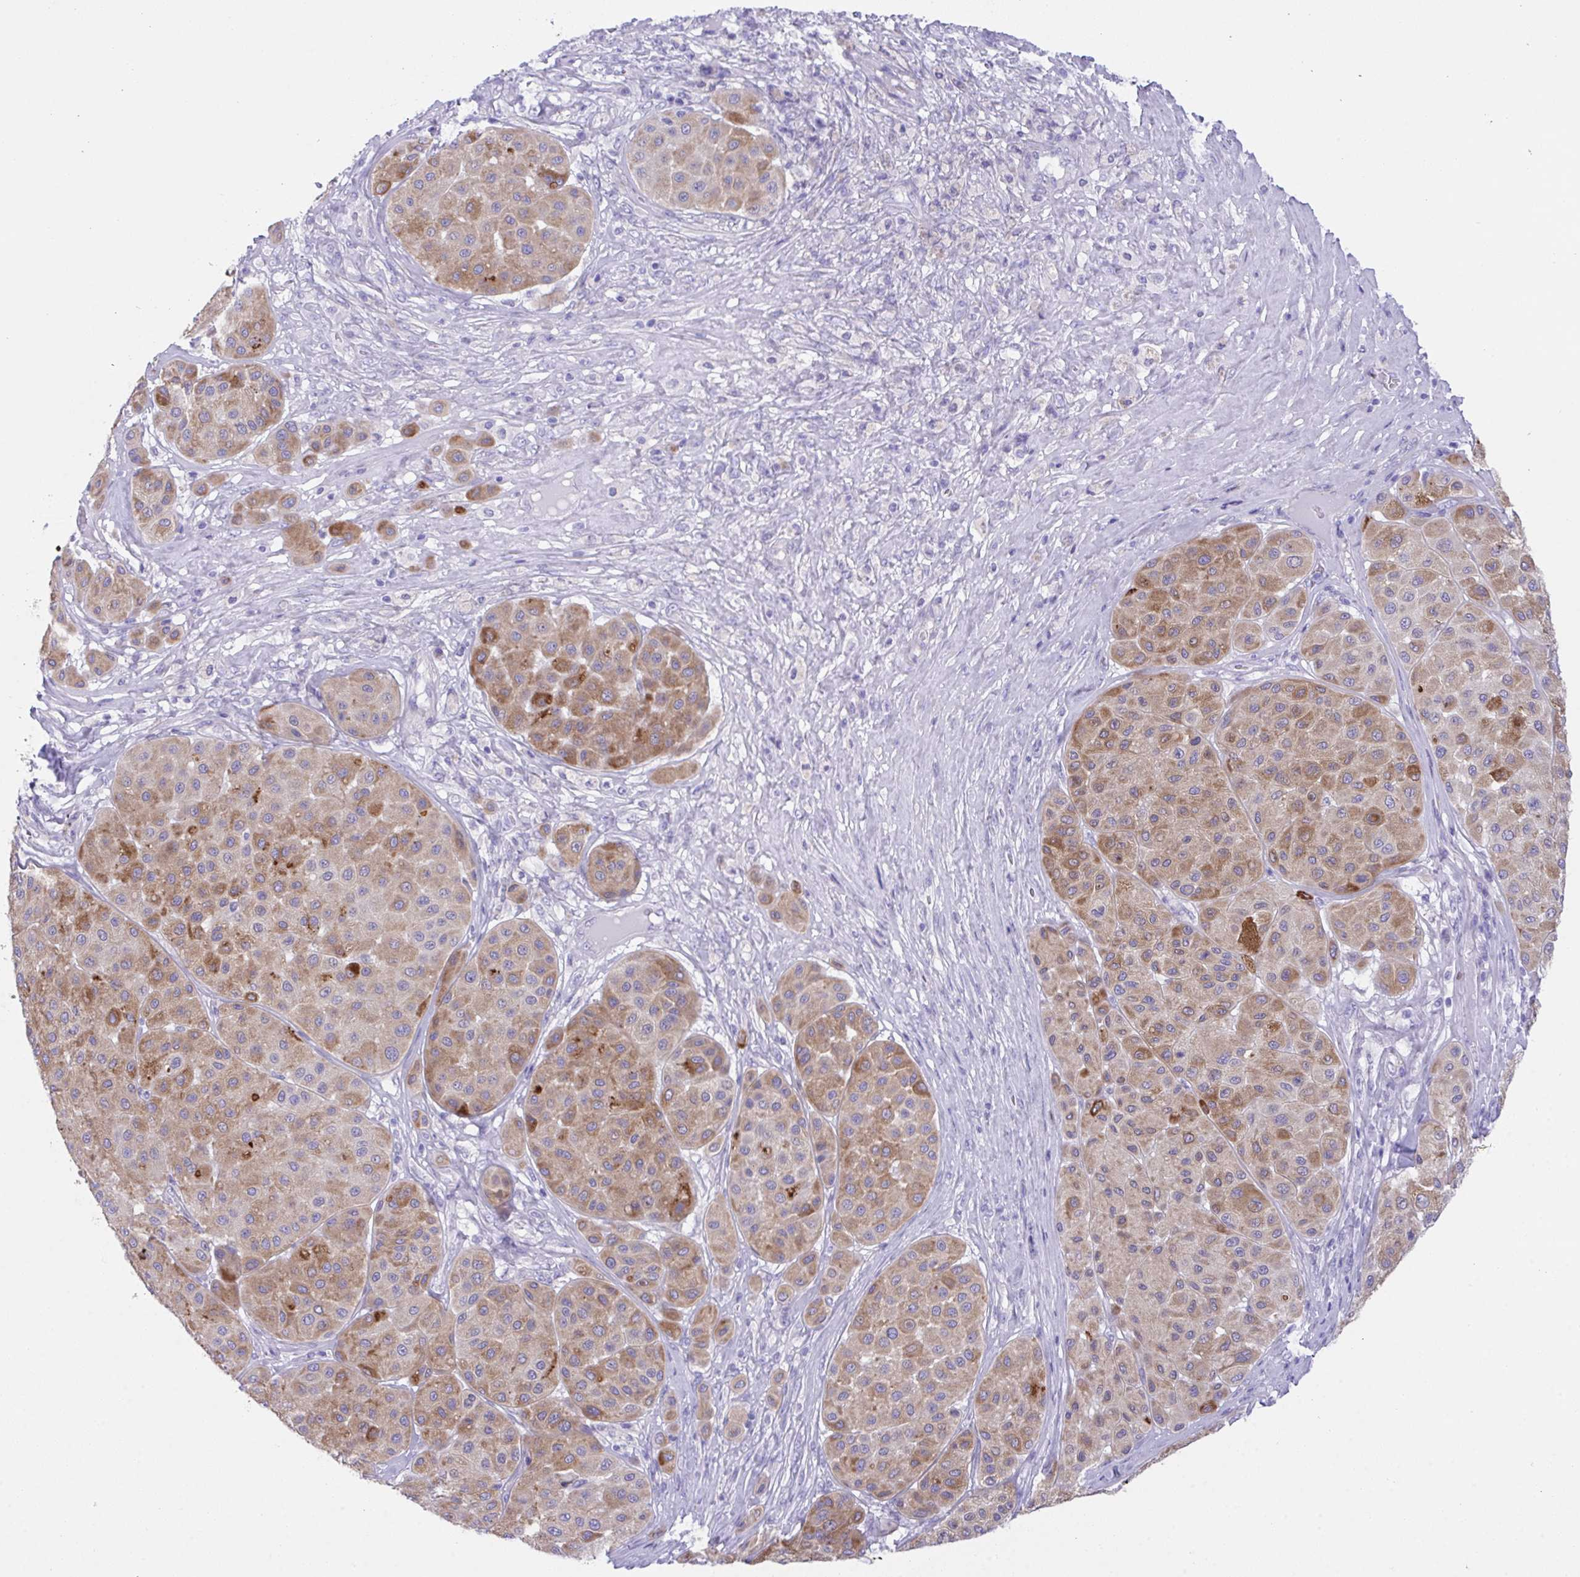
{"staining": {"intensity": "moderate", "quantity": ">75%", "location": "cytoplasmic/membranous"}, "tissue": "melanoma", "cell_type": "Tumor cells", "image_type": "cancer", "snomed": [{"axis": "morphology", "description": "Malignant melanoma, Metastatic site"}, {"axis": "topography", "description": "Smooth muscle"}], "caption": "This is an image of IHC staining of melanoma, which shows moderate staining in the cytoplasmic/membranous of tumor cells.", "gene": "TMEM106B", "patient": {"sex": "male", "age": 41}}